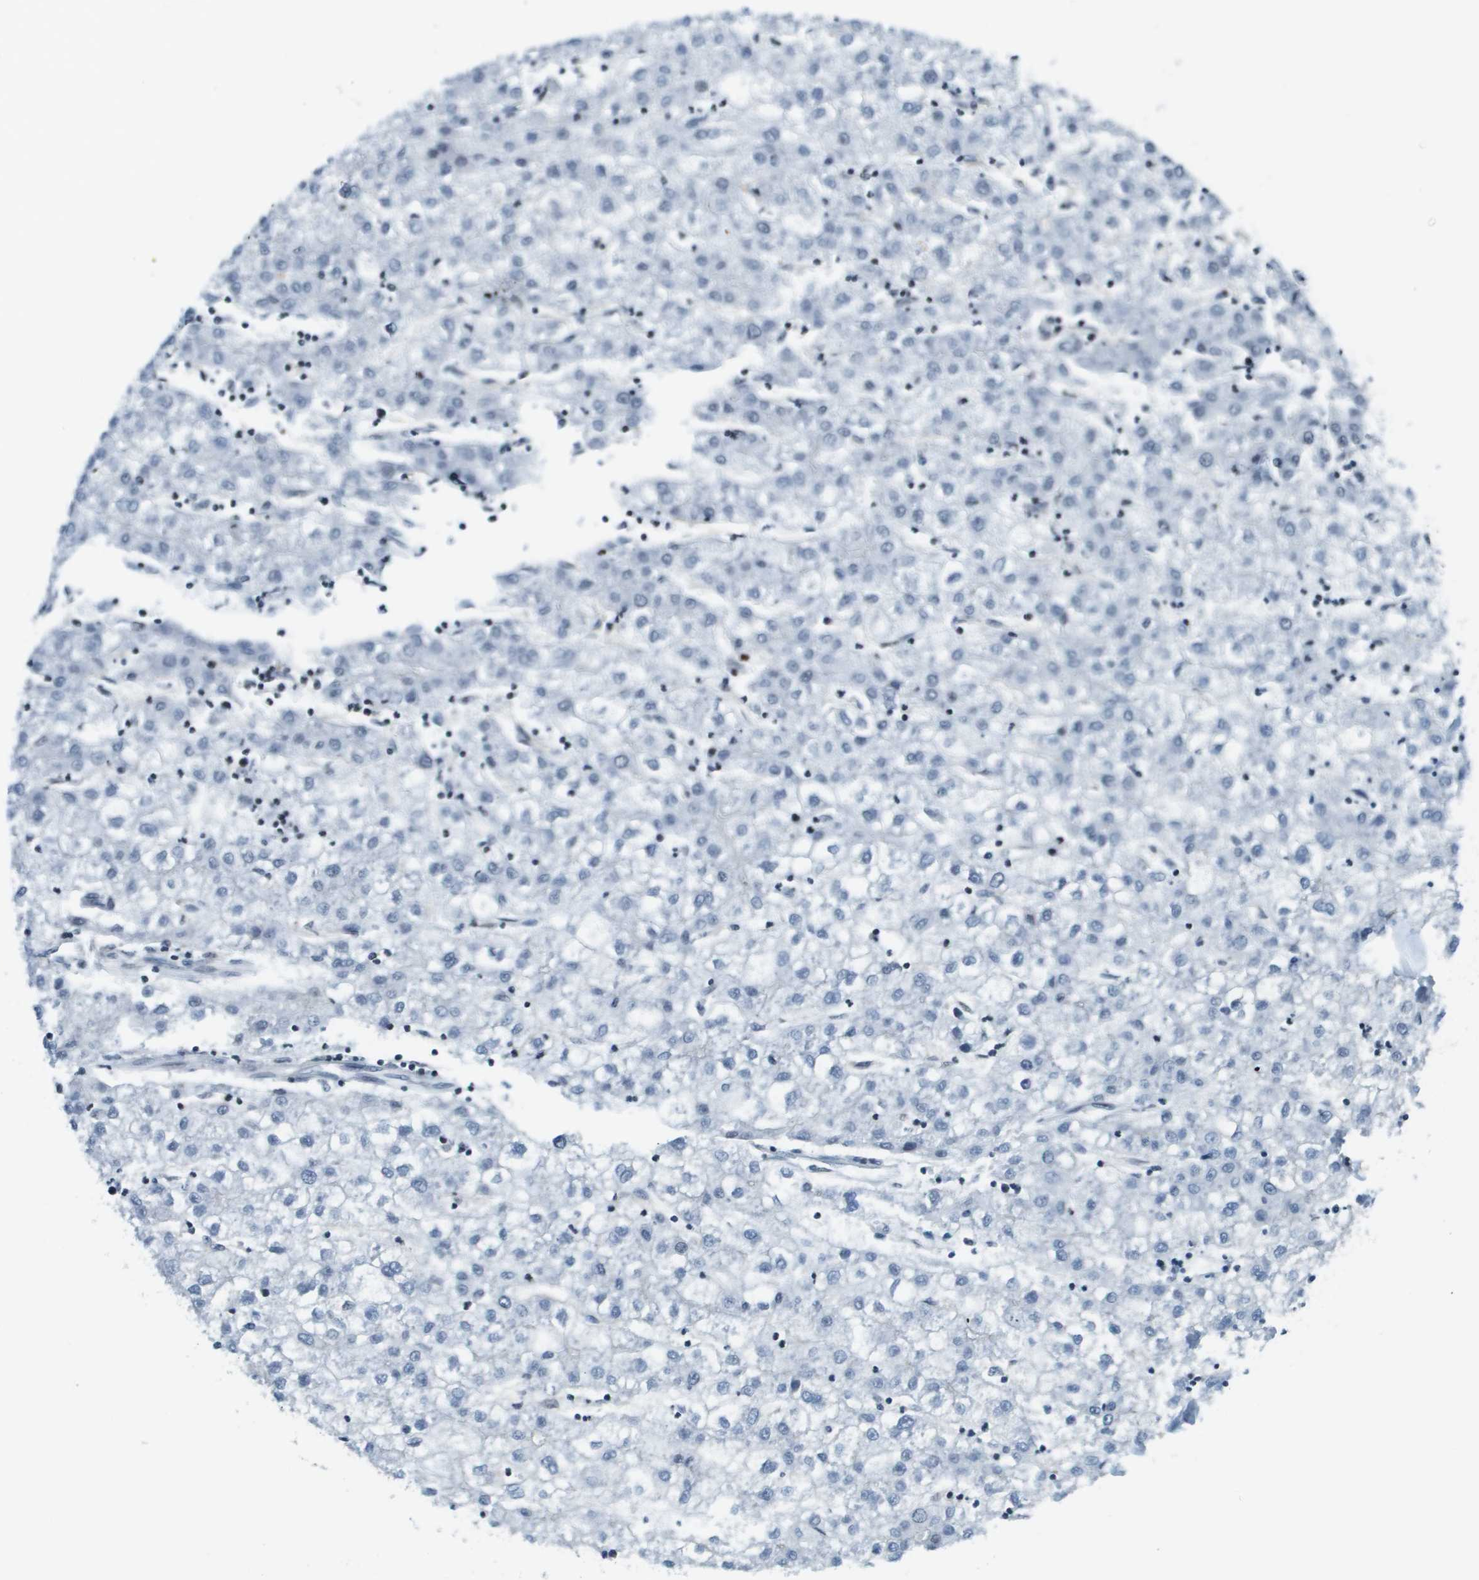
{"staining": {"intensity": "negative", "quantity": "none", "location": "none"}, "tissue": "liver cancer", "cell_type": "Tumor cells", "image_type": "cancer", "snomed": [{"axis": "morphology", "description": "Carcinoma, Hepatocellular, NOS"}, {"axis": "topography", "description": "Liver"}], "caption": "Histopathology image shows no significant protein staining in tumor cells of liver hepatocellular carcinoma. The staining was performed using DAB (3,3'-diaminobenzidine) to visualize the protein expression in brown, while the nuclei were stained in blue with hematoxylin (Magnification: 20x).", "gene": "ESYT1", "patient": {"sex": "male", "age": 72}}